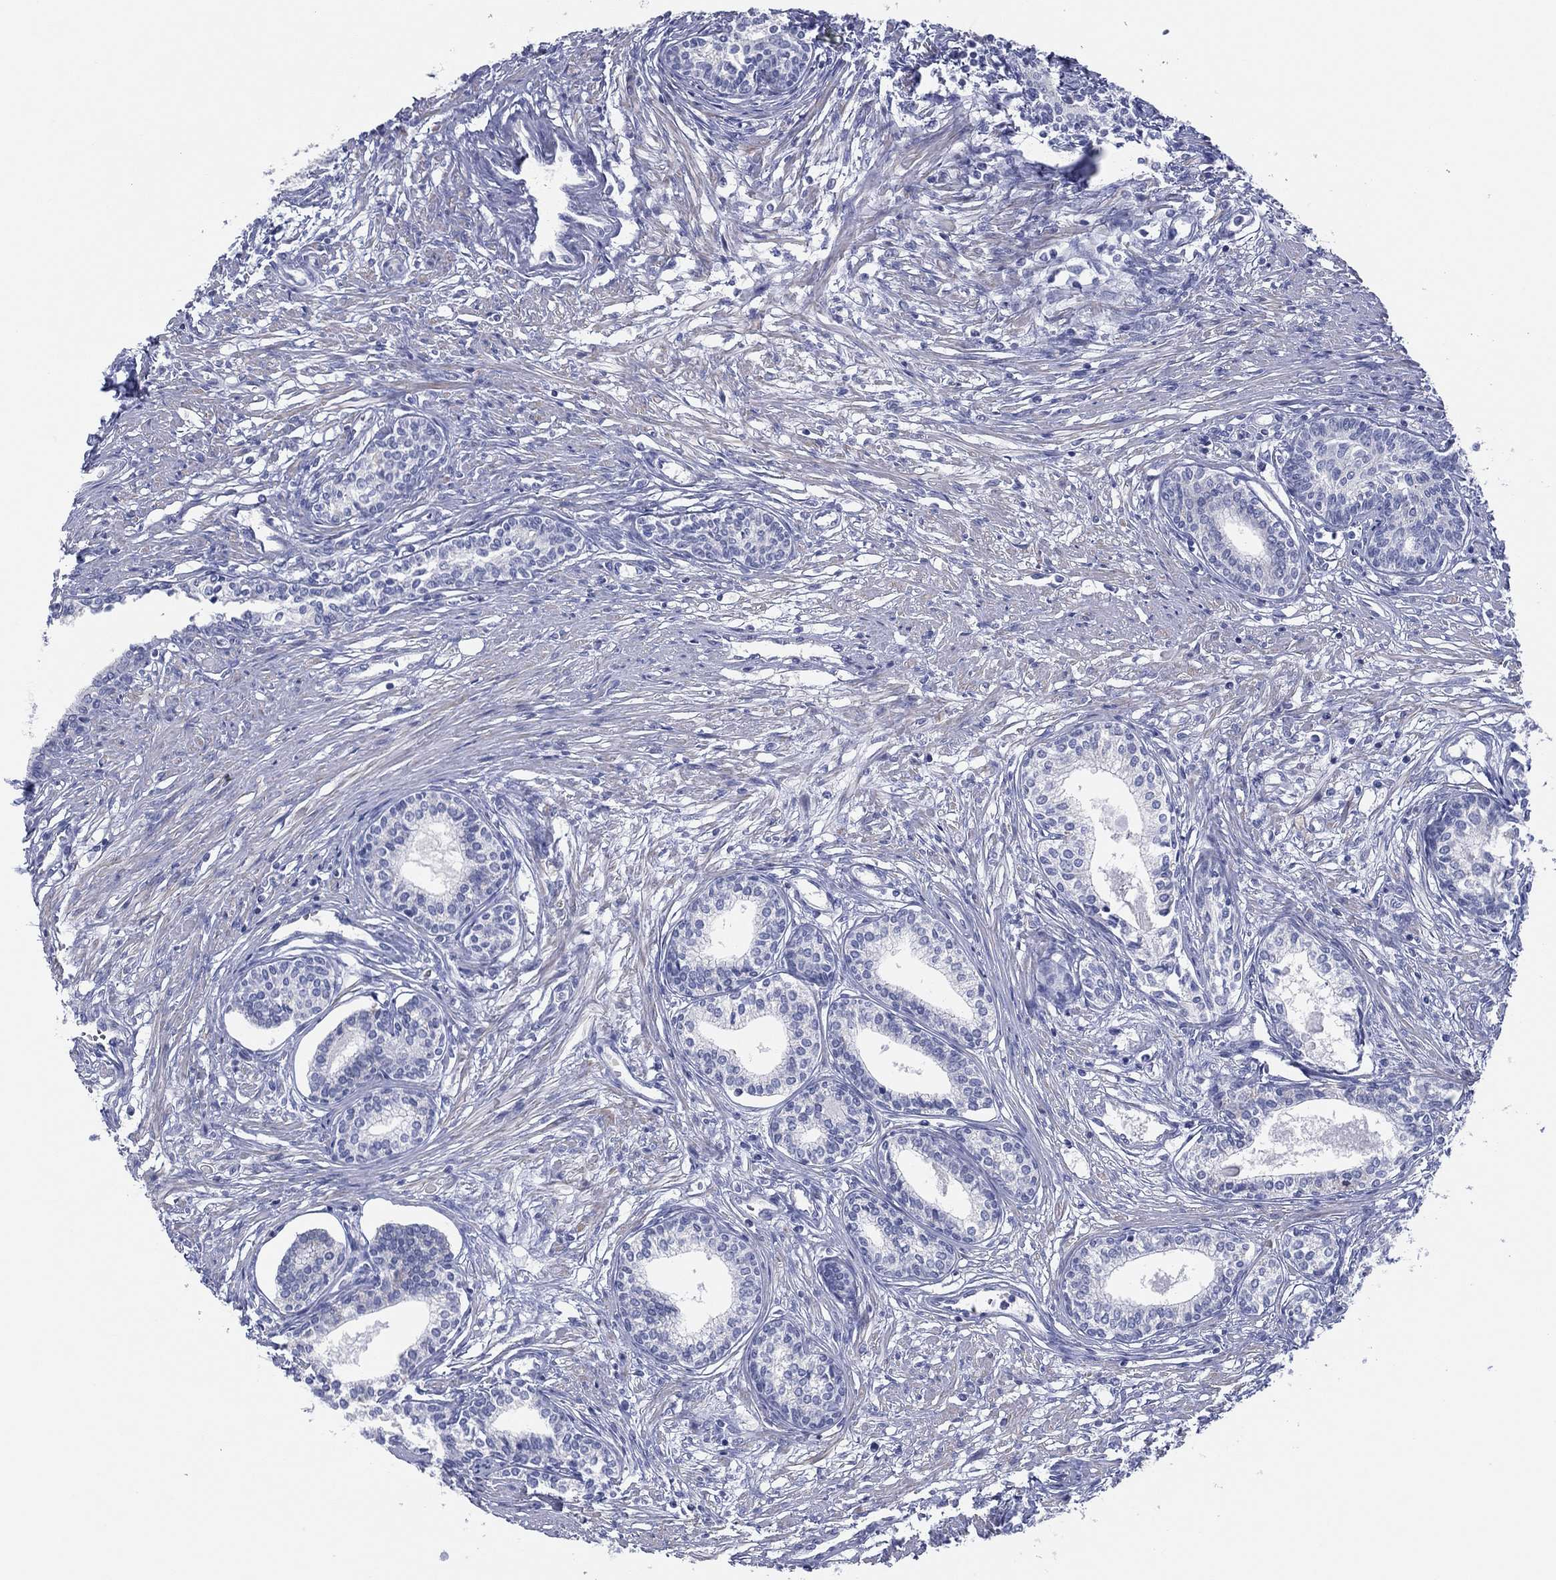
{"staining": {"intensity": "negative", "quantity": "none", "location": "none"}, "tissue": "prostate", "cell_type": "Glandular cells", "image_type": "normal", "snomed": [{"axis": "morphology", "description": "Normal tissue, NOS"}, {"axis": "topography", "description": "Prostate"}], "caption": "IHC of normal prostate demonstrates no expression in glandular cells. (DAB IHC visualized using brightfield microscopy, high magnification).", "gene": "HEATR4", "patient": {"sex": "male", "age": 60}}